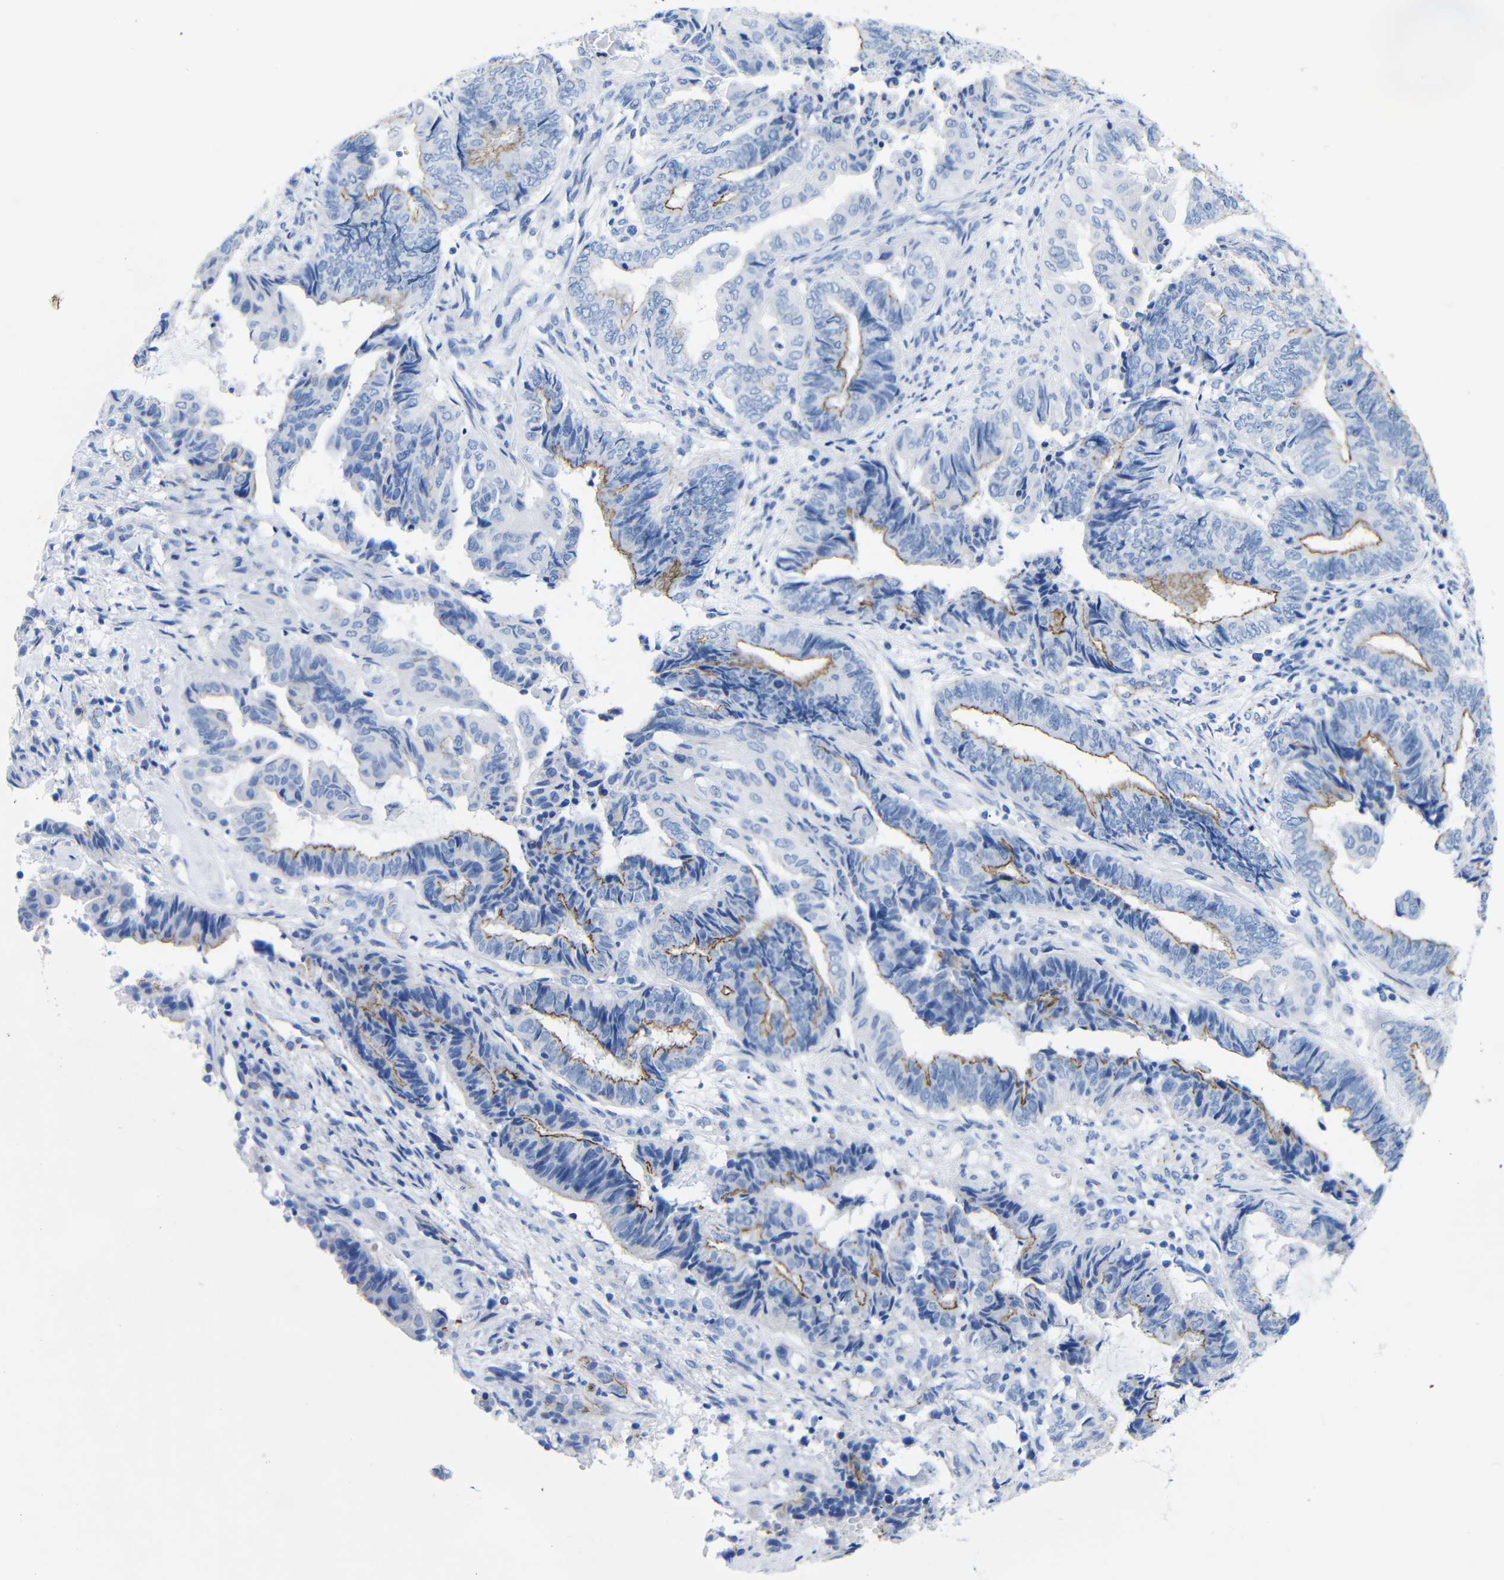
{"staining": {"intensity": "moderate", "quantity": "25%-75%", "location": "cytoplasmic/membranous"}, "tissue": "endometrial cancer", "cell_type": "Tumor cells", "image_type": "cancer", "snomed": [{"axis": "morphology", "description": "Adenocarcinoma, NOS"}, {"axis": "topography", "description": "Uterus"}, {"axis": "topography", "description": "Endometrium"}], "caption": "Endometrial cancer (adenocarcinoma) stained with immunohistochemistry (IHC) reveals moderate cytoplasmic/membranous staining in about 25%-75% of tumor cells.", "gene": "CGNL1", "patient": {"sex": "female", "age": 70}}